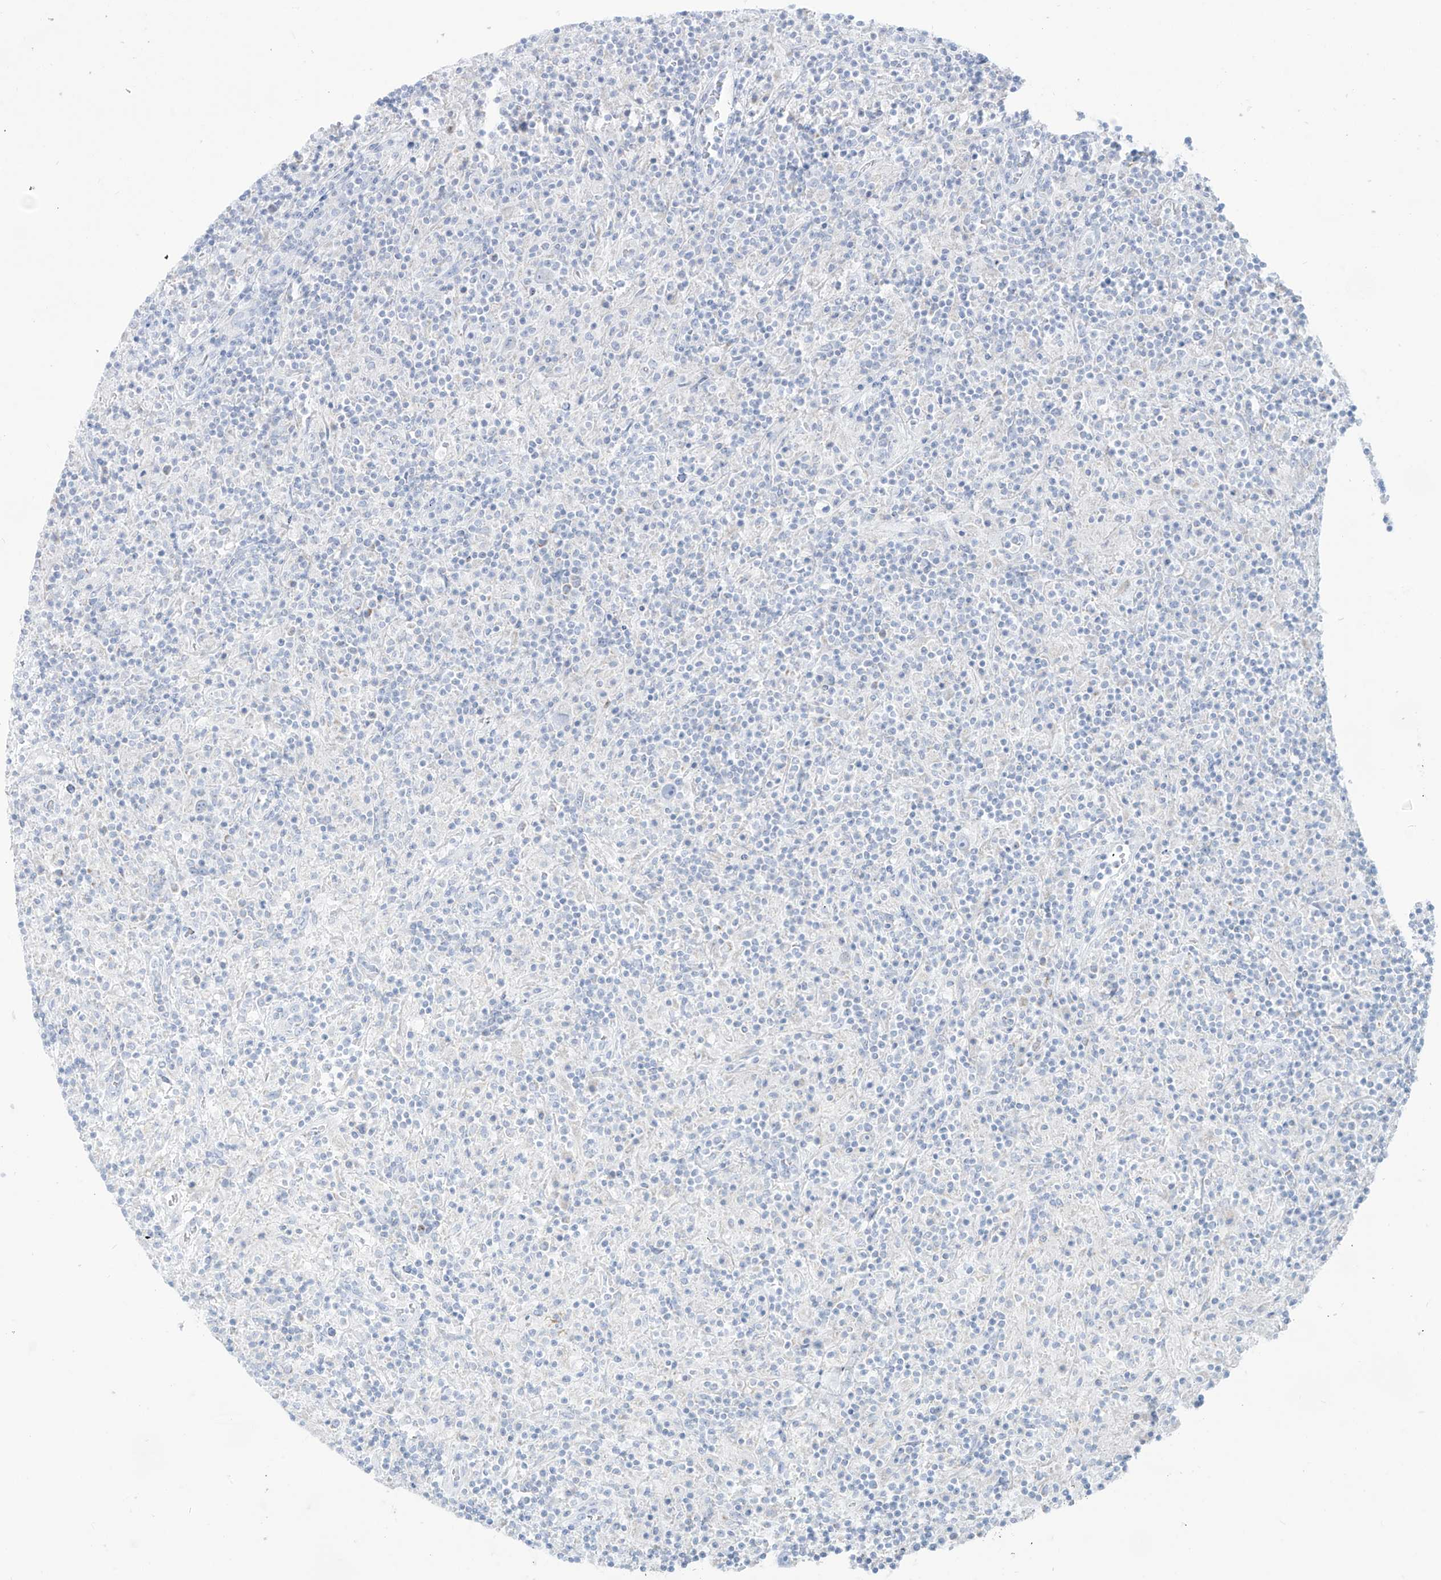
{"staining": {"intensity": "negative", "quantity": "none", "location": "none"}, "tissue": "lymphoma", "cell_type": "Tumor cells", "image_type": "cancer", "snomed": [{"axis": "morphology", "description": "Hodgkin's disease, NOS"}, {"axis": "topography", "description": "Lymph node"}], "caption": "Lymphoma was stained to show a protein in brown. There is no significant staining in tumor cells.", "gene": "SLC26A3", "patient": {"sex": "male", "age": 70}}